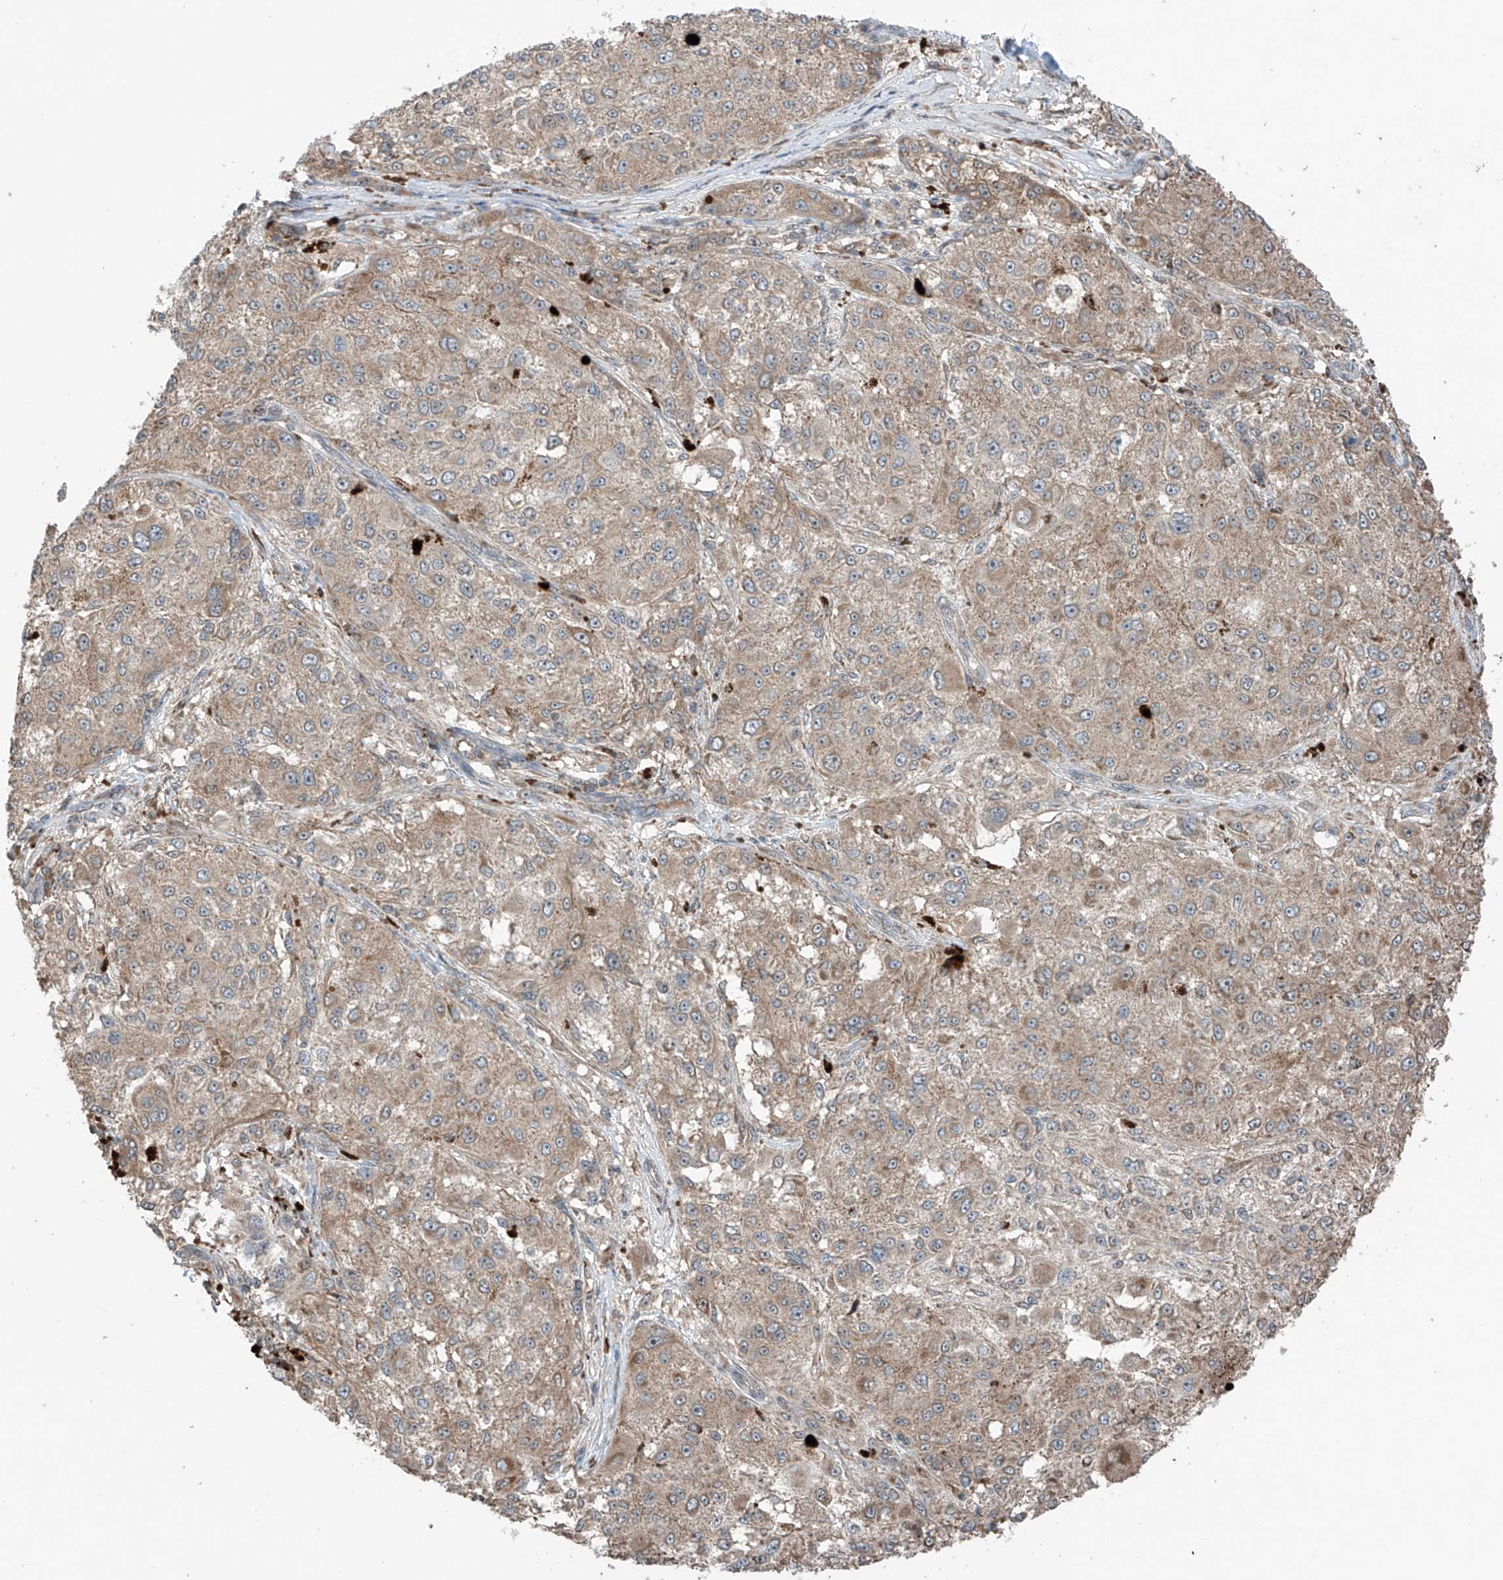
{"staining": {"intensity": "weak", "quantity": ">75%", "location": "cytoplasmic/membranous"}, "tissue": "melanoma", "cell_type": "Tumor cells", "image_type": "cancer", "snomed": [{"axis": "morphology", "description": "Necrosis, NOS"}, {"axis": "morphology", "description": "Malignant melanoma, NOS"}, {"axis": "topography", "description": "Skin"}], "caption": "DAB immunohistochemical staining of malignant melanoma shows weak cytoplasmic/membranous protein expression in approximately >75% of tumor cells.", "gene": "SAMD3", "patient": {"sex": "female", "age": 87}}